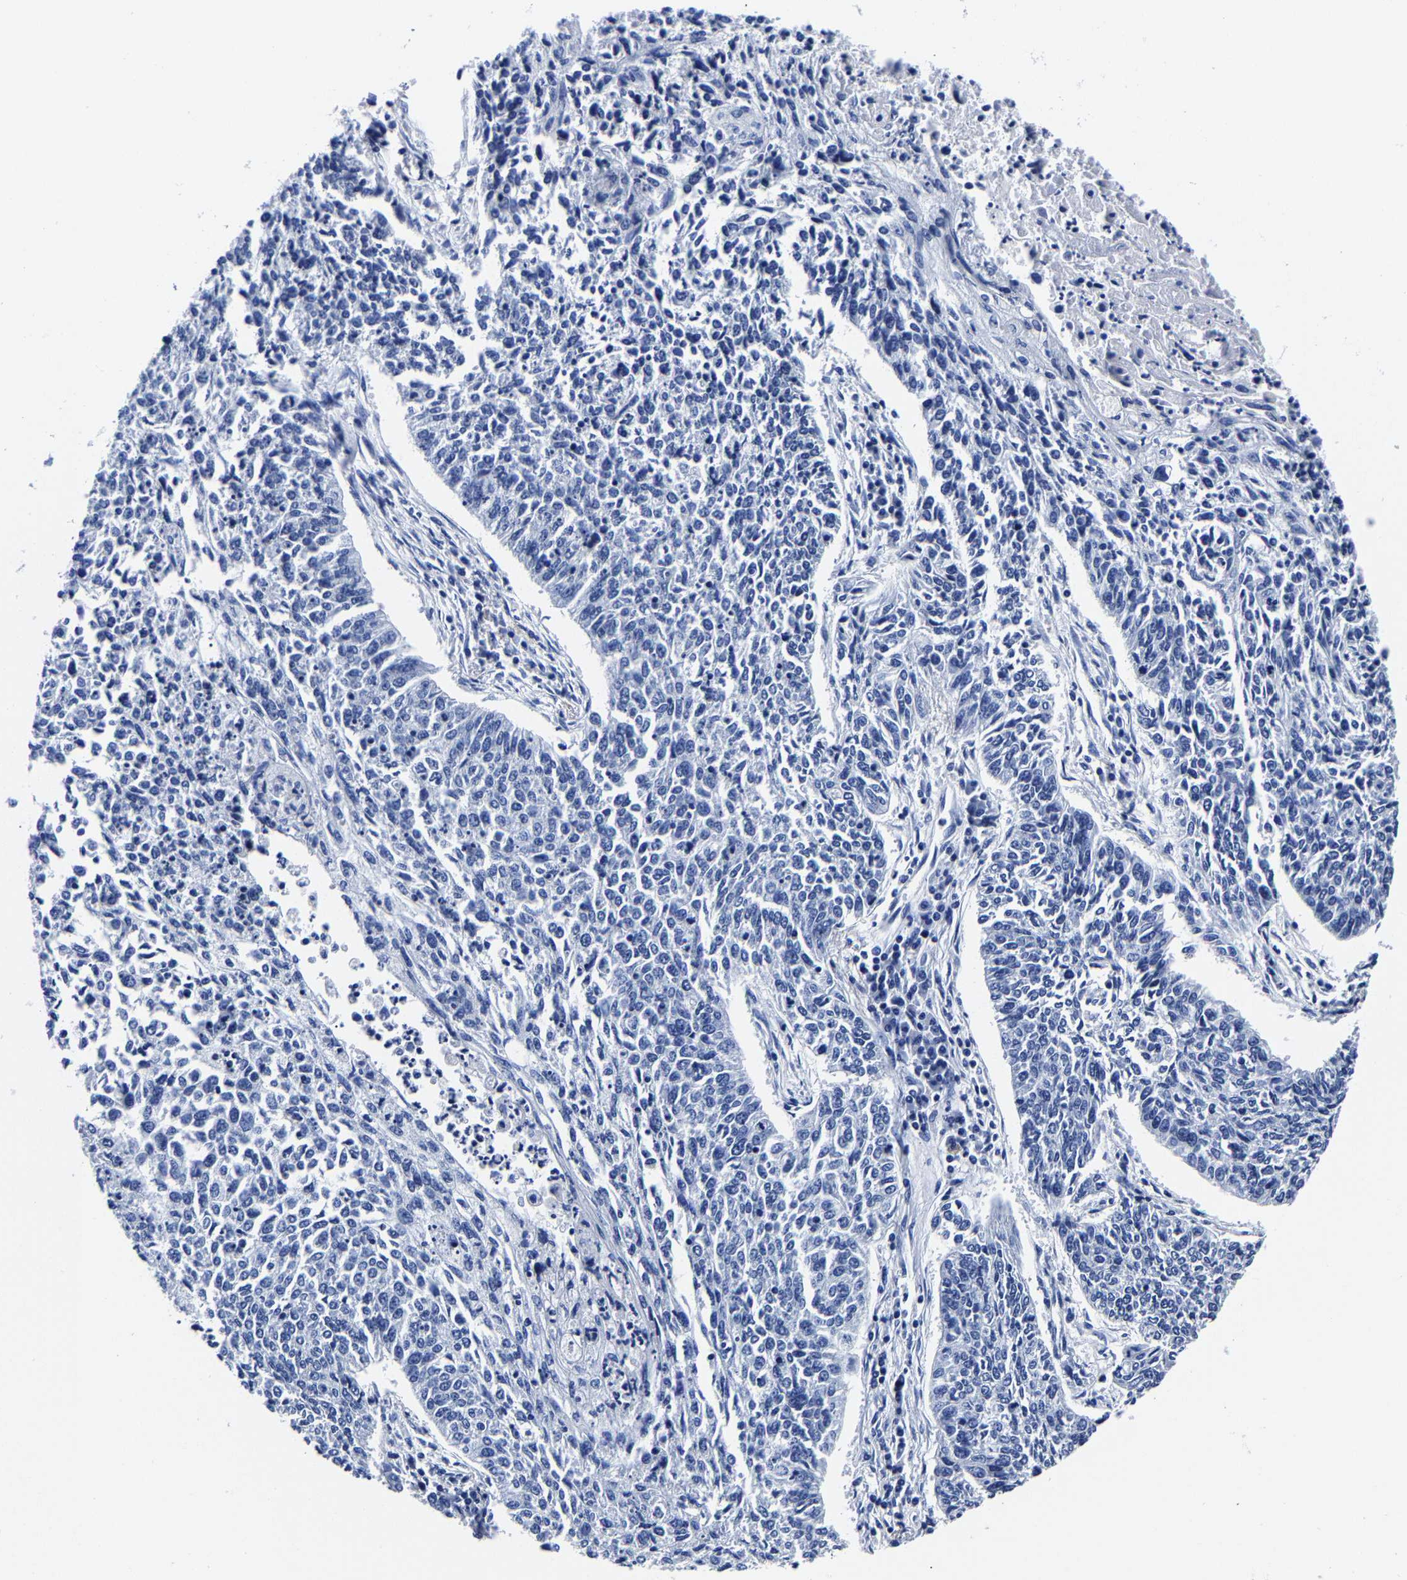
{"staining": {"intensity": "negative", "quantity": "none", "location": "none"}, "tissue": "lung cancer", "cell_type": "Tumor cells", "image_type": "cancer", "snomed": [{"axis": "morphology", "description": "Normal tissue, NOS"}, {"axis": "morphology", "description": "Squamous cell carcinoma, NOS"}, {"axis": "topography", "description": "Cartilage tissue"}, {"axis": "topography", "description": "Bronchus"}, {"axis": "topography", "description": "Lung"}], "caption": "High power microscopy photomicrograph of an IHC image of lung squamous cell carcinoma, revealing no significant positivity in tumor cells.", "gene": "CPA2", "patient": {"sex": "female", "age": 49}}